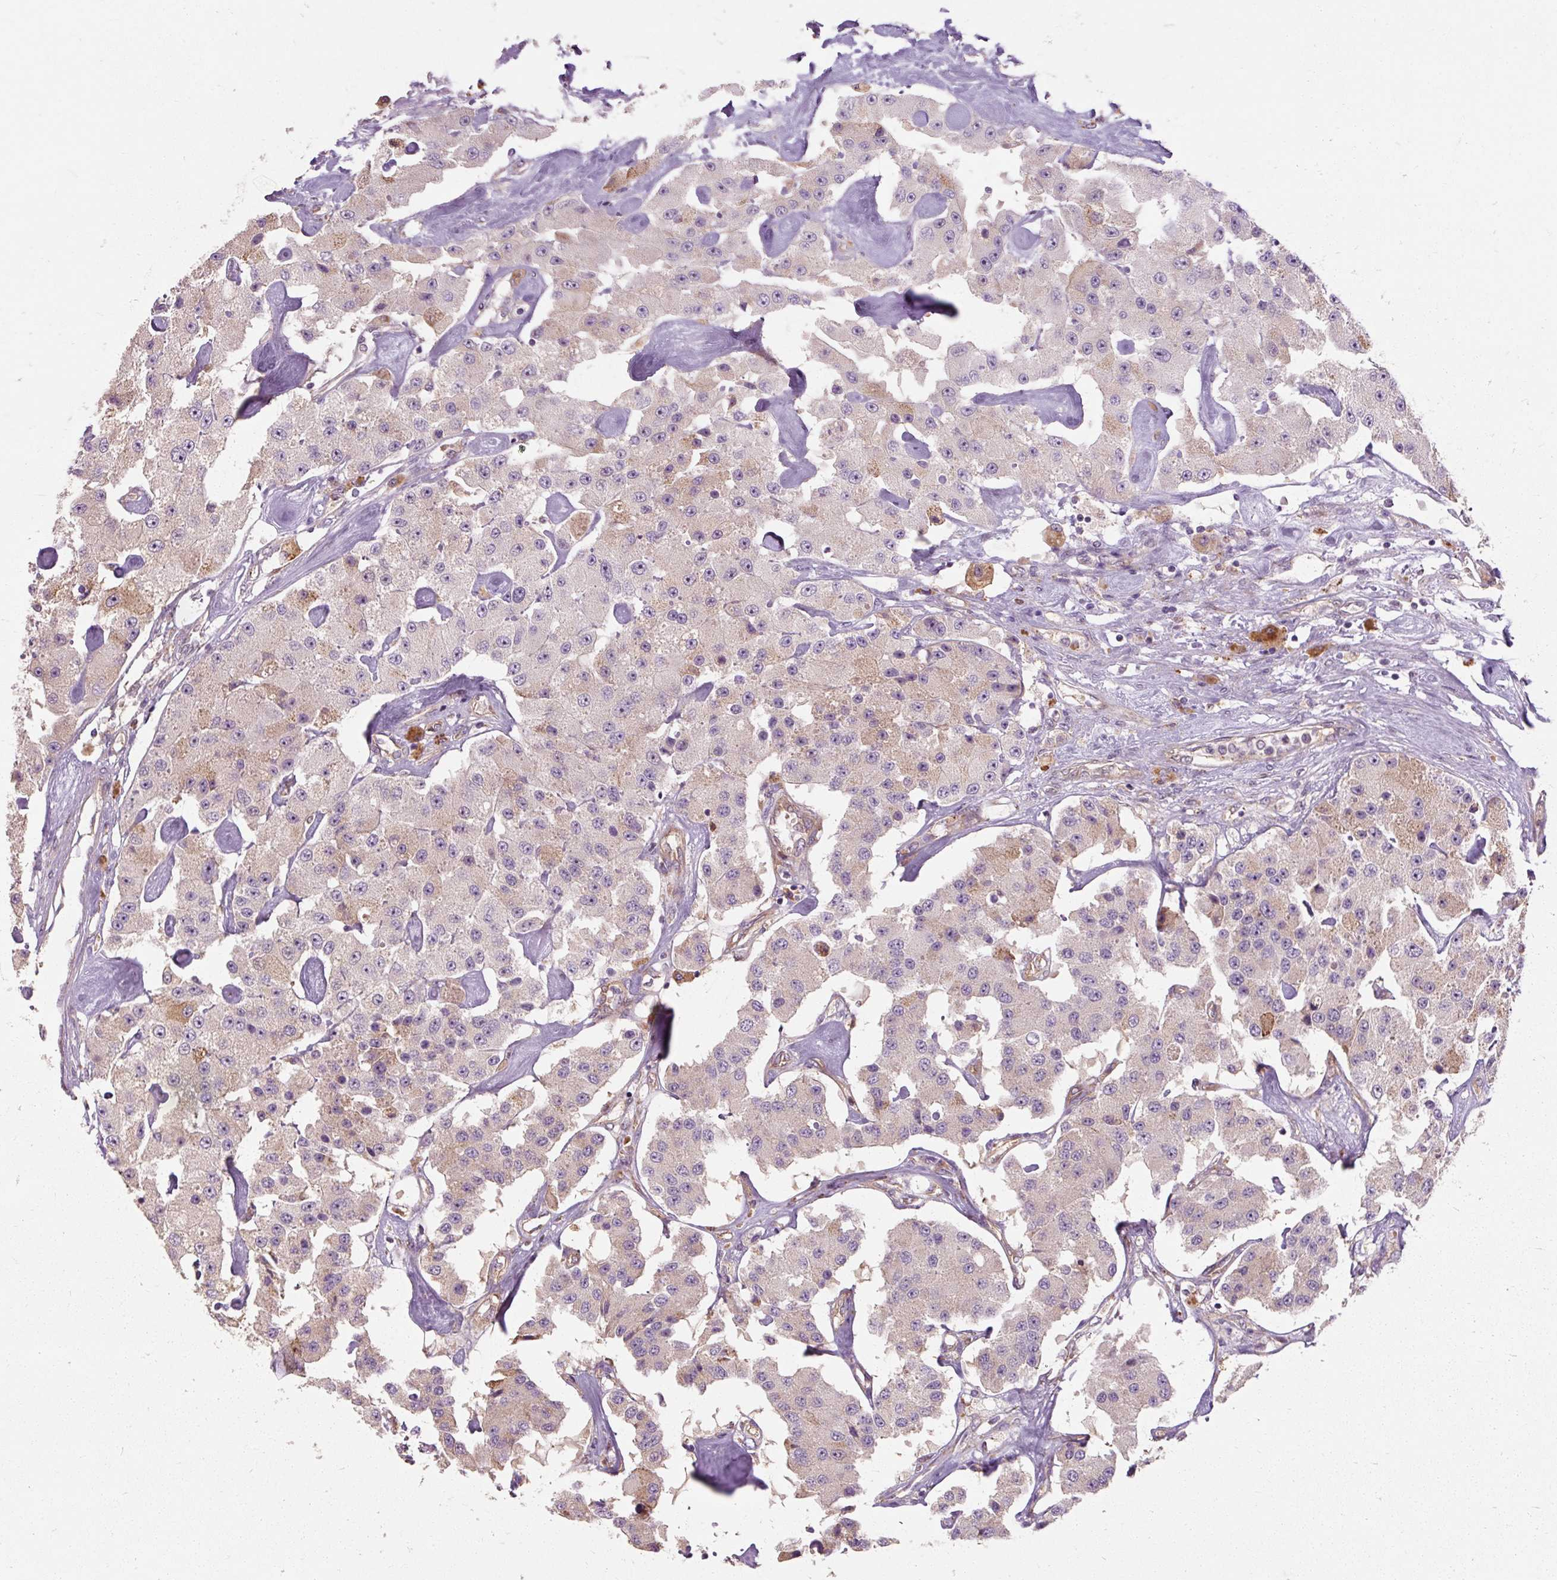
{"staining": {"intensity": "weak", "quantity": "<25%", "location": "cytoplasmic/membranous"}, "tissue": "carcinoid", "cell_type": "Tumor cells", "image_type": "cancer", "snomed": [{"axis": "morphology", "description": "Carcinoid, malignant, NOS"}, {"axis": "topography", "description": "Pancreas"}], "caption": "Immunohistochemical staining of carcinoid reveals no significant staining in tumor cells.", "gene": "TBC1D4", "patient": {"sex": "male", "age": 41}}